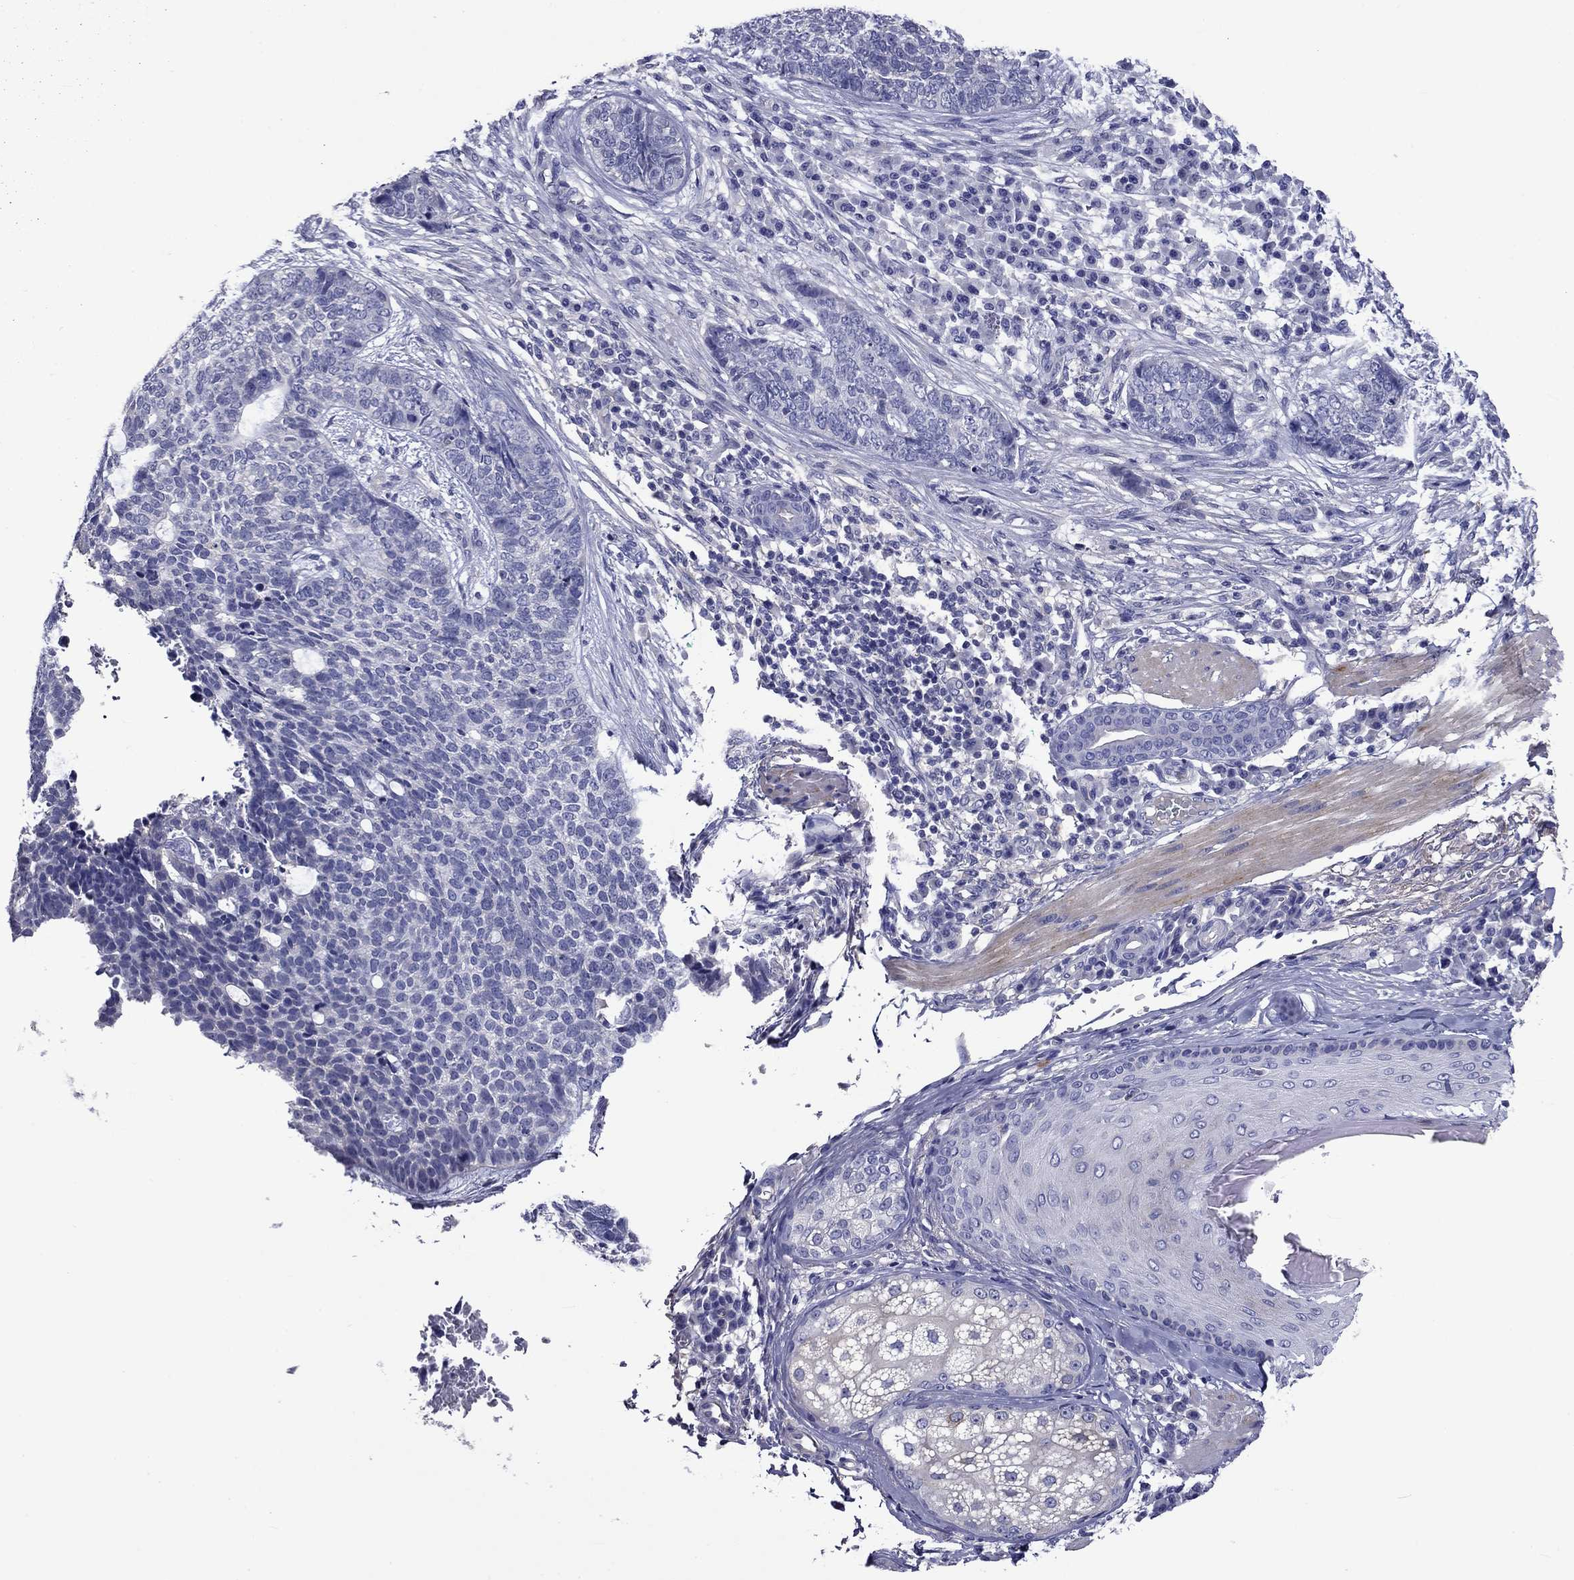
{"staining": {"intensity": "negative", "quantity": "none", "location": "none"}, "tissue": "skin cancer", "cell_type": "Tumor cells", "image_type": "cancer", "snomed": [{"axis": "morphology", "description": "Basal cell carcinoma"}, {"axis": "topography", "description": "Skin"}], "caption": "High power microscopy micrograph of an immunohistochemistry micrograph of skin basal cell carcinoma, revealing no significant positivity in tumor cells.", "gene": "CNDP1", "patient": {"sex": "female", "age": 69}}